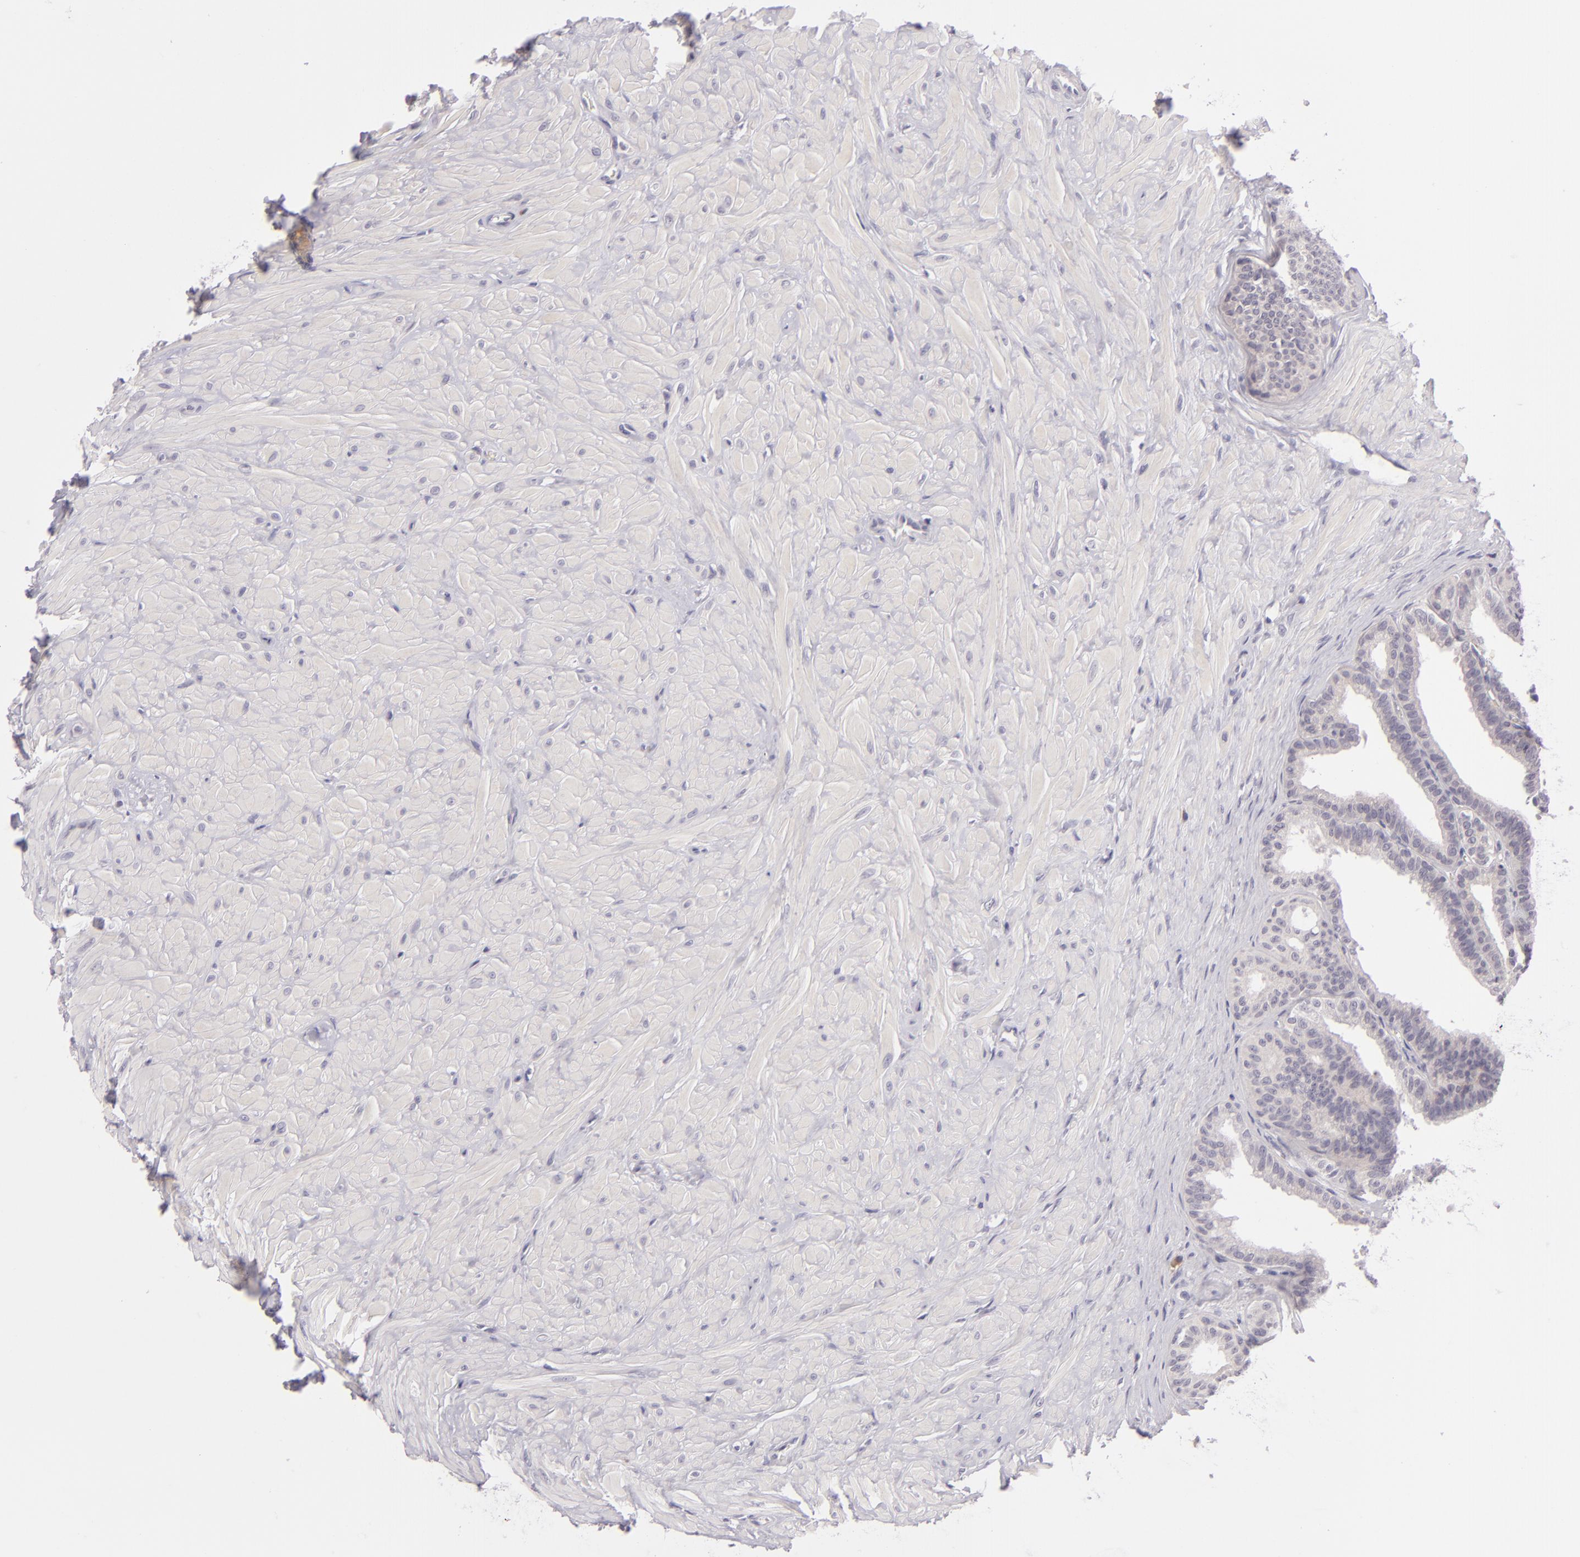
{"staining": {"intensity": "negative", "quantity": "none", "location": "none"}, "tissue": "seminal vesicle", "cell_type": "Glandular cells", "image_type": "normal", "snomed": [{"axis": "morphology", "description": "Normal tissue, NOS"}, {"axis": "topography", "description": "Seminal veicle"}], "caption": "A photomicrograph of human seminal vesicle is negative for staining in glandular cells. (DAB immunohistochemistry (IHC) visualized using brightfield microscopy, high magnification).", "gene": "DAG1", "patient": {"sex": "male", "age": 26}}